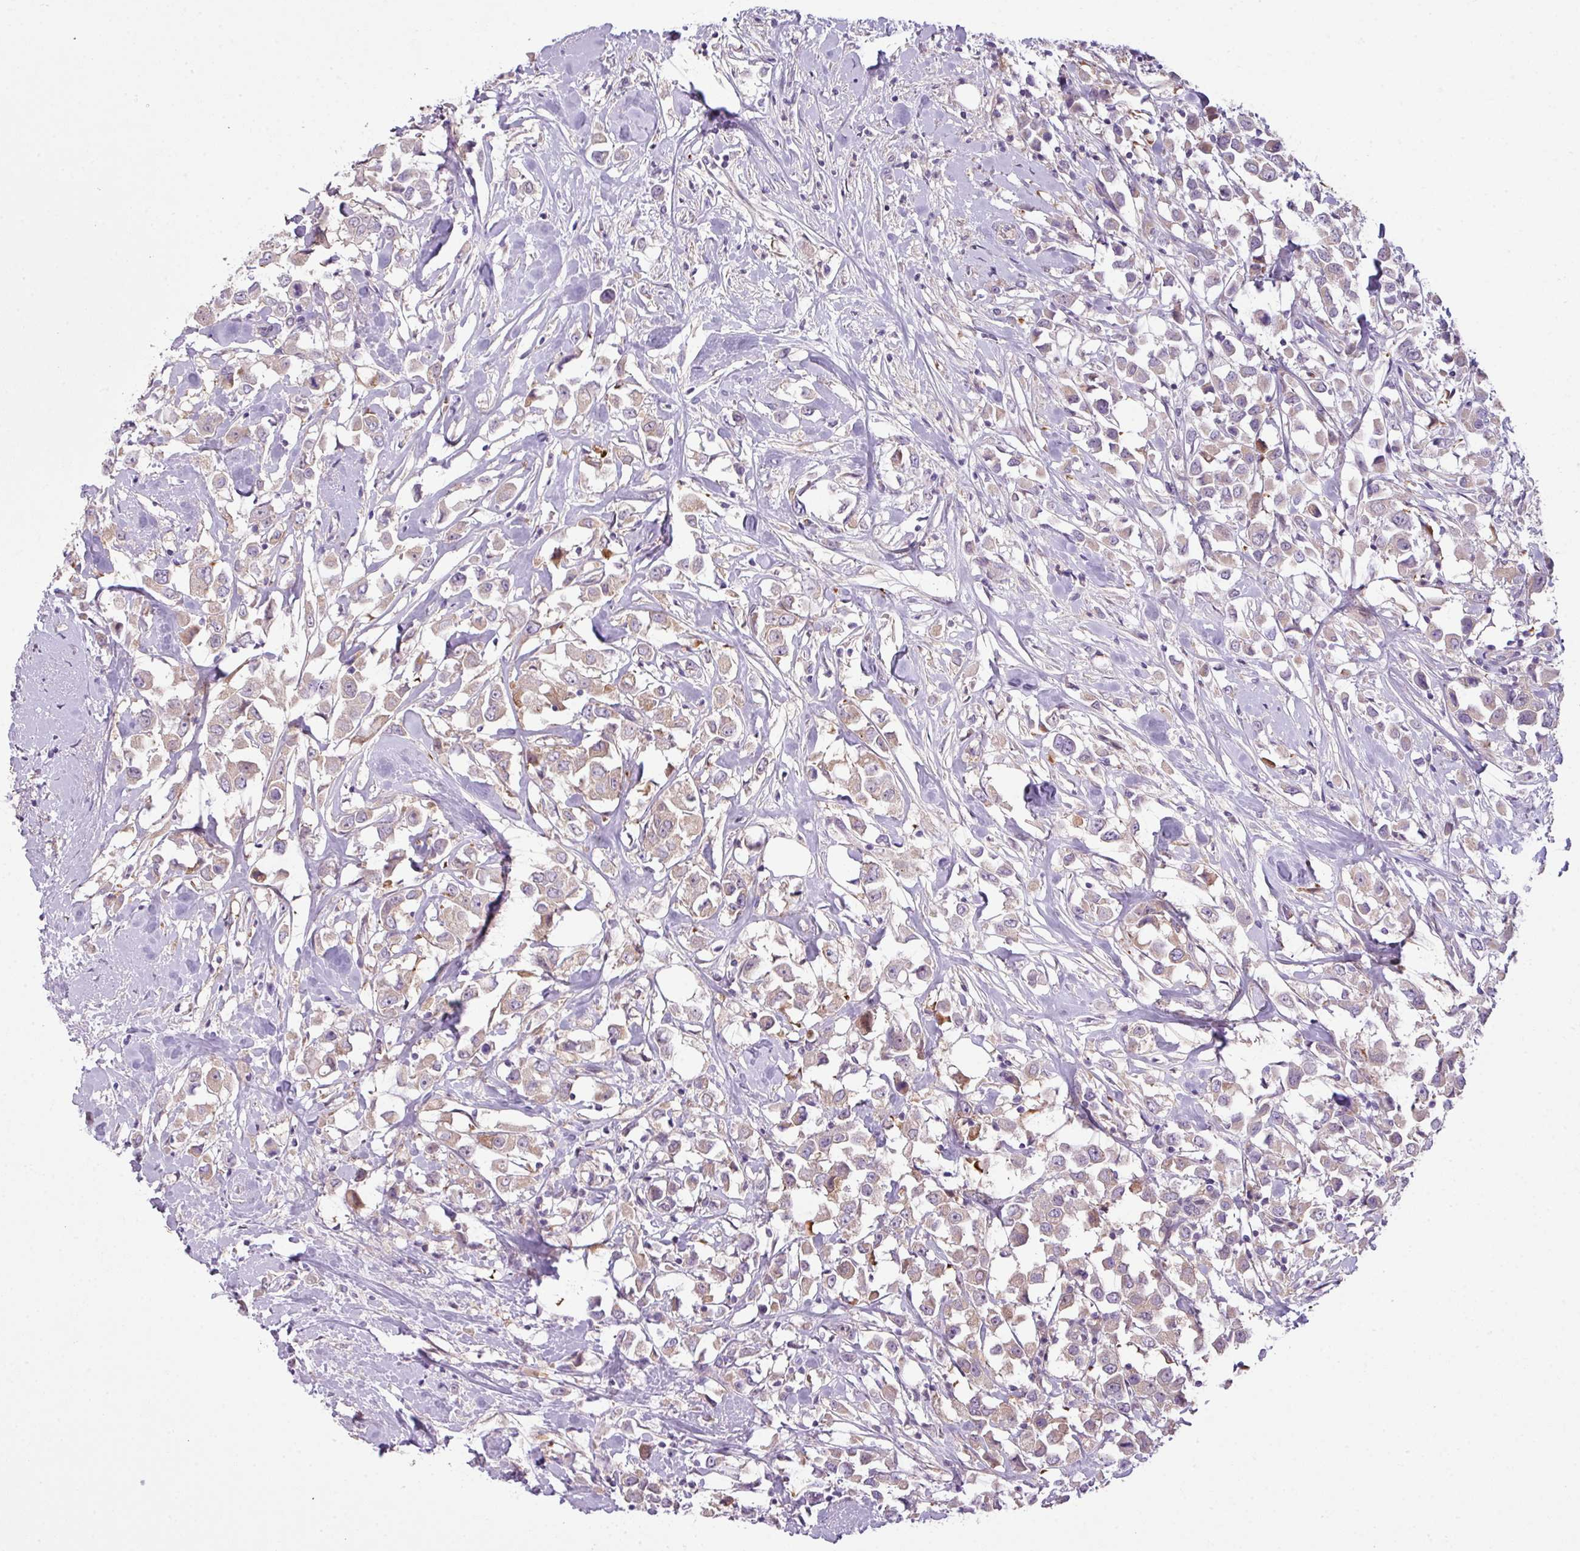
{"staining": {"intensity": "weak", "quantity": ">75%", "location": "cytoplasmic/membranous"}, "tissue": "breast cancer", "cell_type": "Tumor cells", "image_type": "cancer", "snomed": [{"axis": "morphology", "description": "Duct carcinoma"}, {"axis": "topography", "description": "Breast"}], "caption": "Immunohistochemical staining of human breast cancer exhibits weak cytoplasmic/membranous protein expression in about >75% of tumor cells.", "gene": "CAMK2B", "patient": {"sex": "female", "age": 61}}